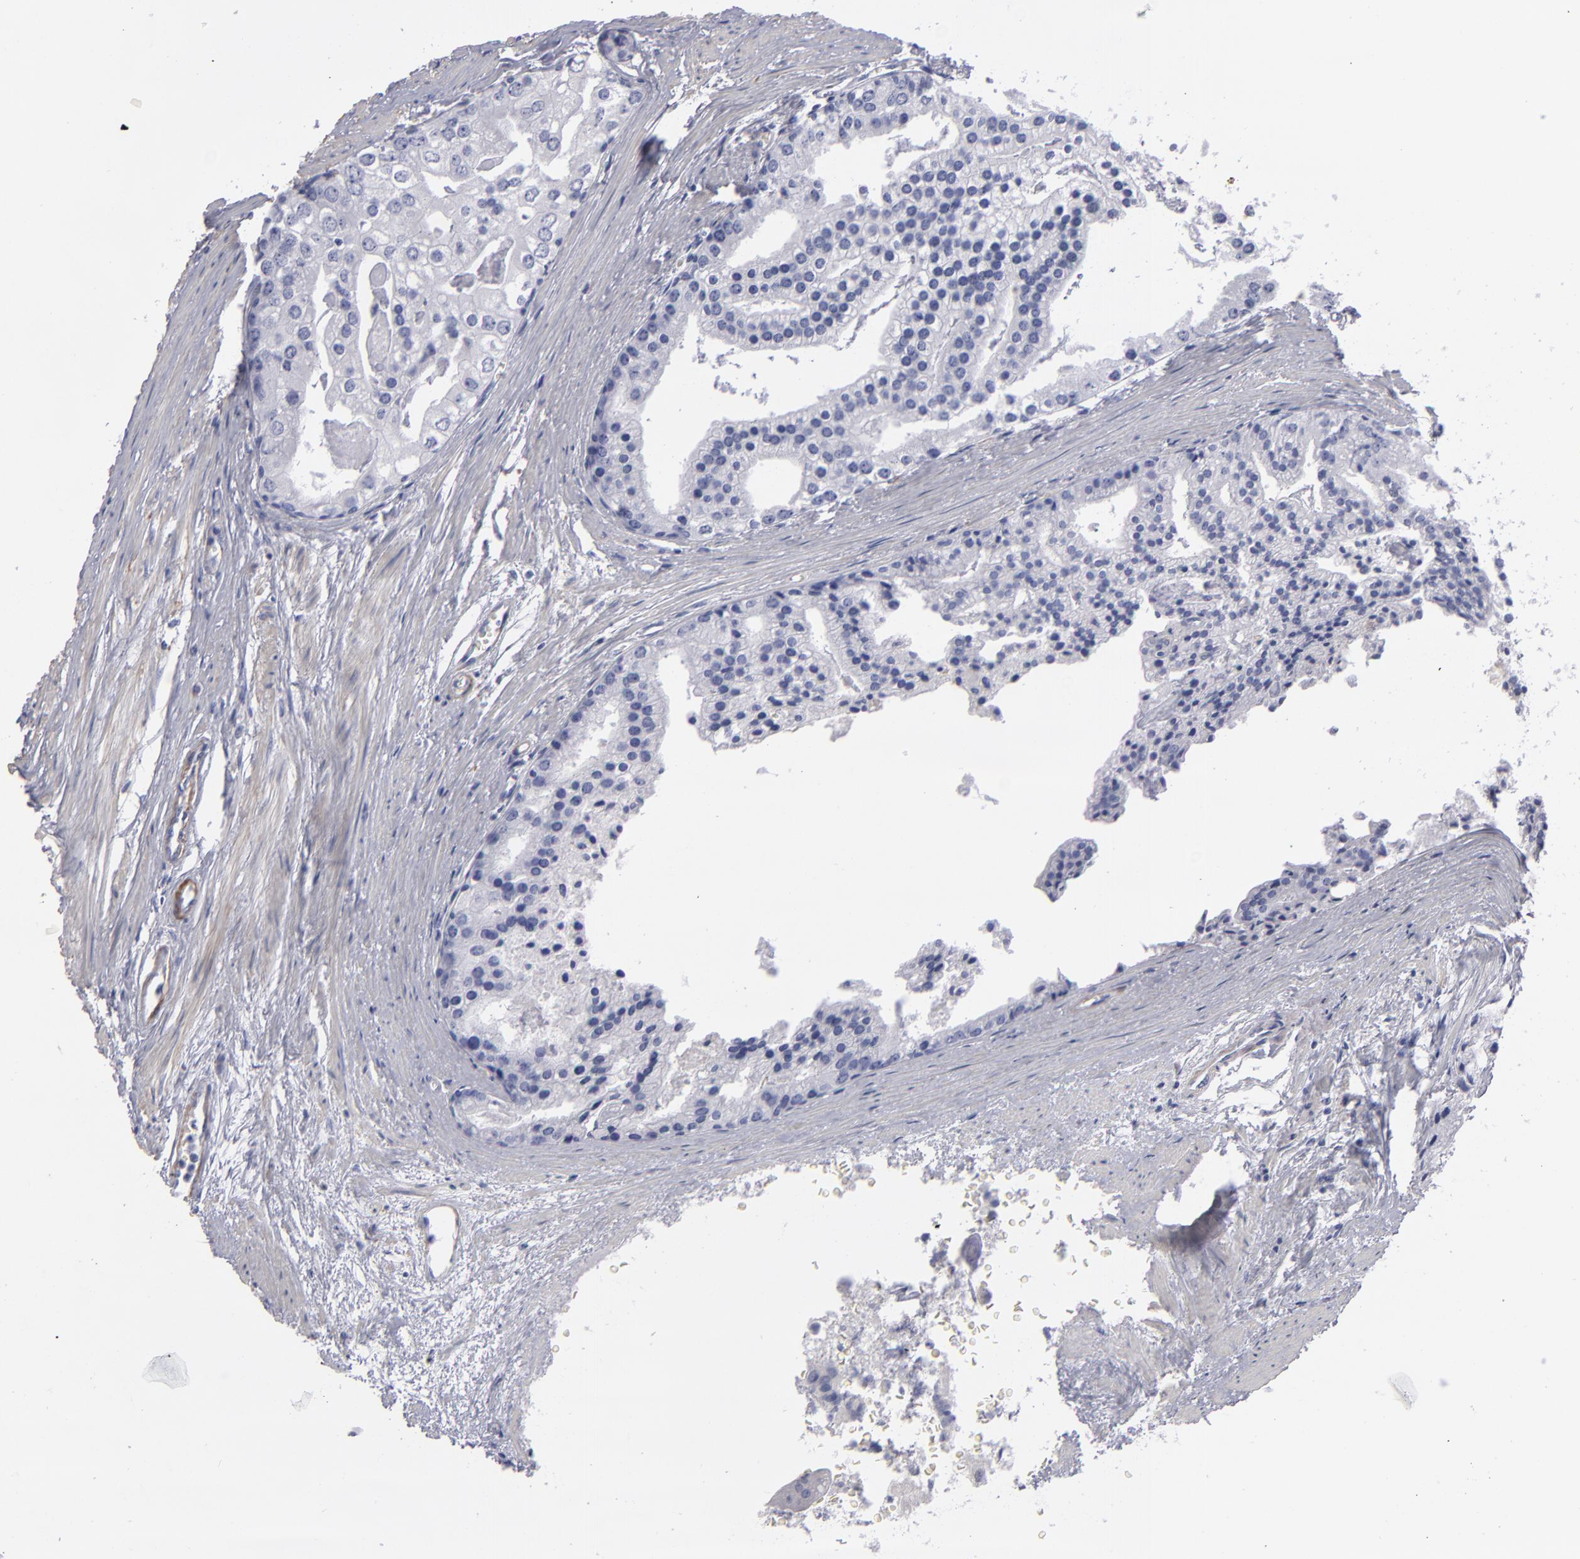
{"staining": {"intensity": "negative", "quantity": "none", "location": "none"}, "tissue": "prostate cancer", "cell_type": "Tumor cells", "image_type": "cancer", "snomed": [{"axis": "morphology", "description": "Adenocarcinoma, High grade"}, {"axis": "topography", "description": "Prostate"}], "caption": "This image is of prostate cancer stained with IHC to label a protein in brown with the nuclei are counter-stained blue. There is no expression in tumor cells. The staining was performed using DAB to visualize the protein expression in brown, while the nuclei were stained in blue with hematoxylin (Magnification: 20x).", "gene": "MYH11", "patient": {"sex": "male", "age": 56}}